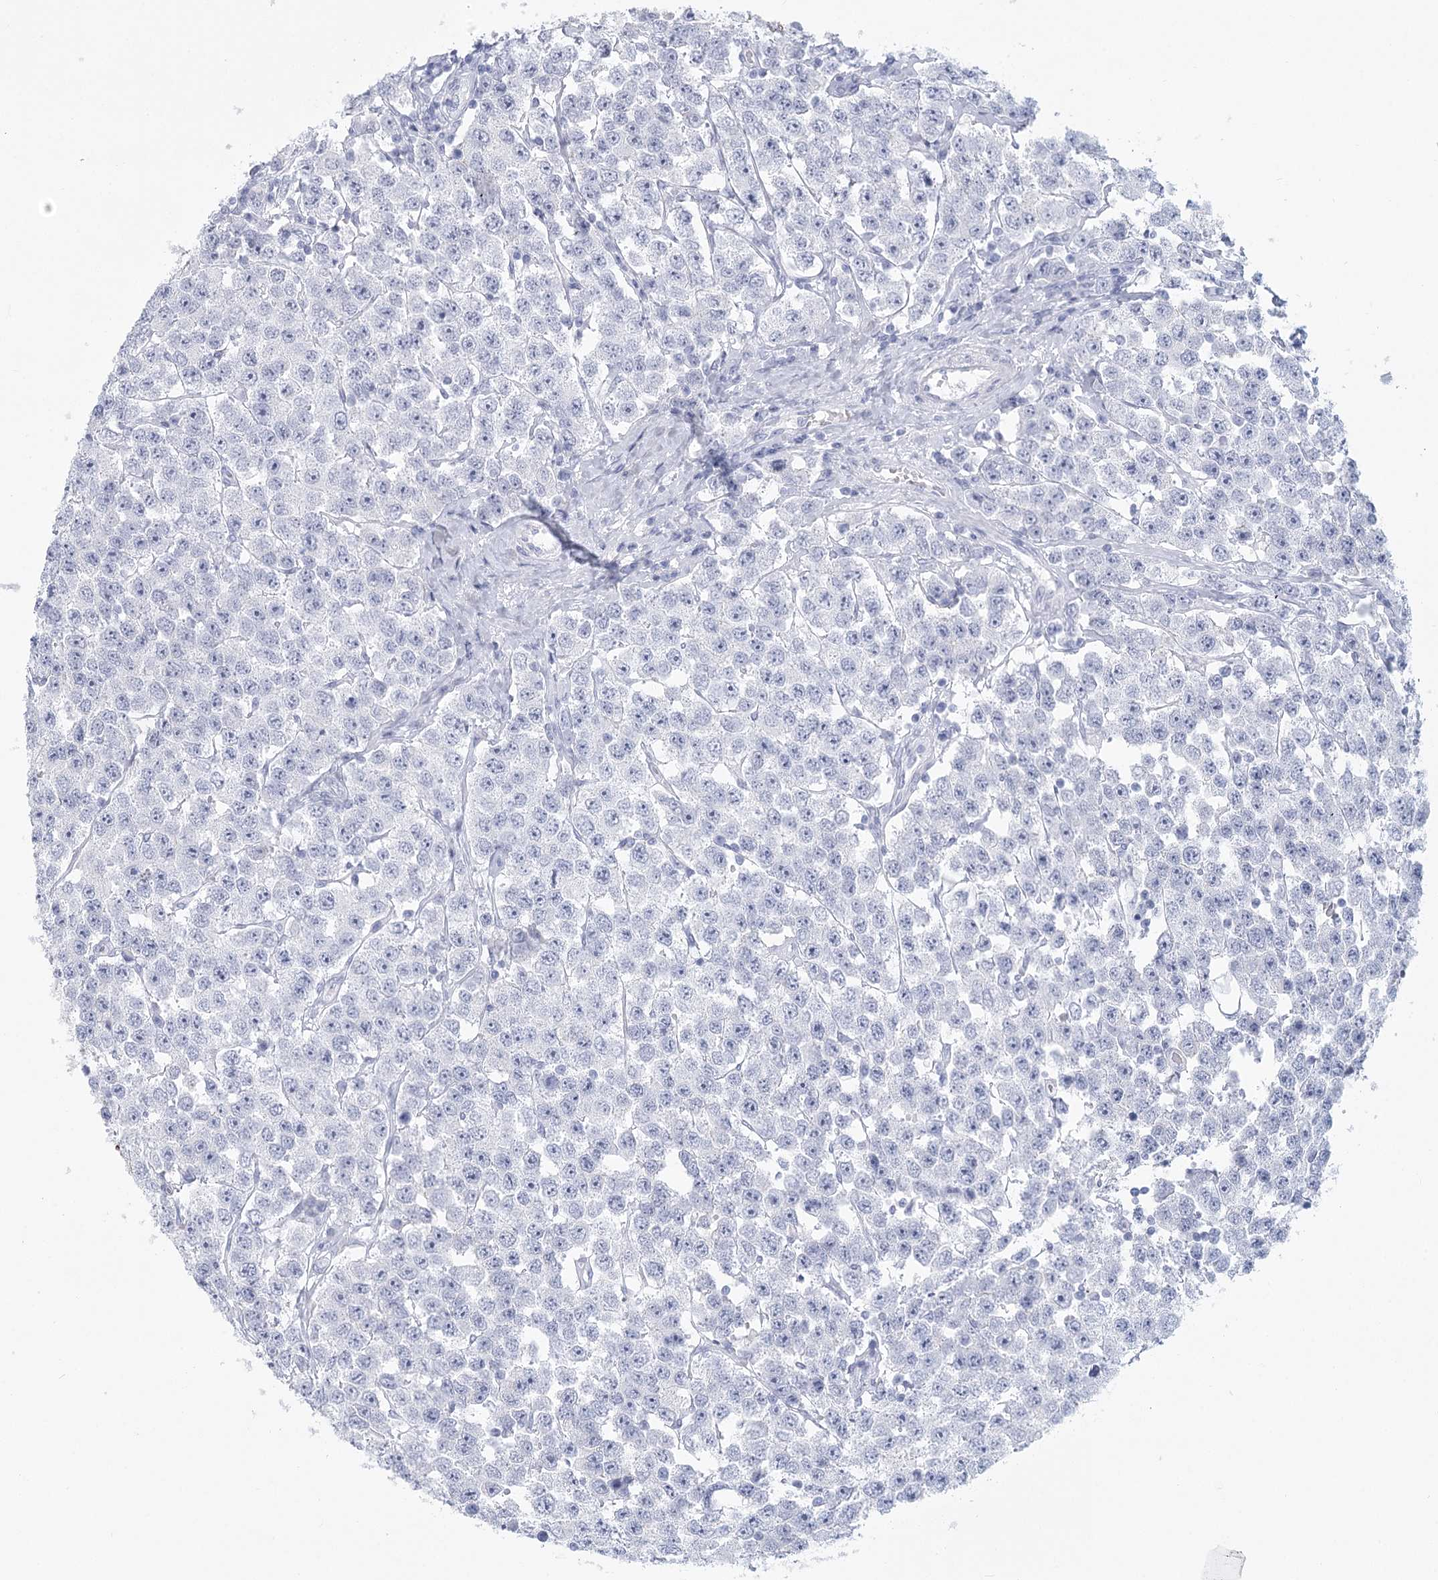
{"staining": {"intensity": "negative", "quantity": "none", "location": "none"}, "tissue": "testis cancer", "cell_type": "Tumor cells", "image_type": "cancer", "snomed": [{"axis": "morphology", "description": "Seminoma, NOS"}, {"axis": "topography", "description": "Testis"}], "caption": "Testis cancer (seminoma) was stained to show a protein in brown. There is no significant positivity in tumor cells.", "gene": "WNT8B", "patient": {"sex": "male", "age": 28}}